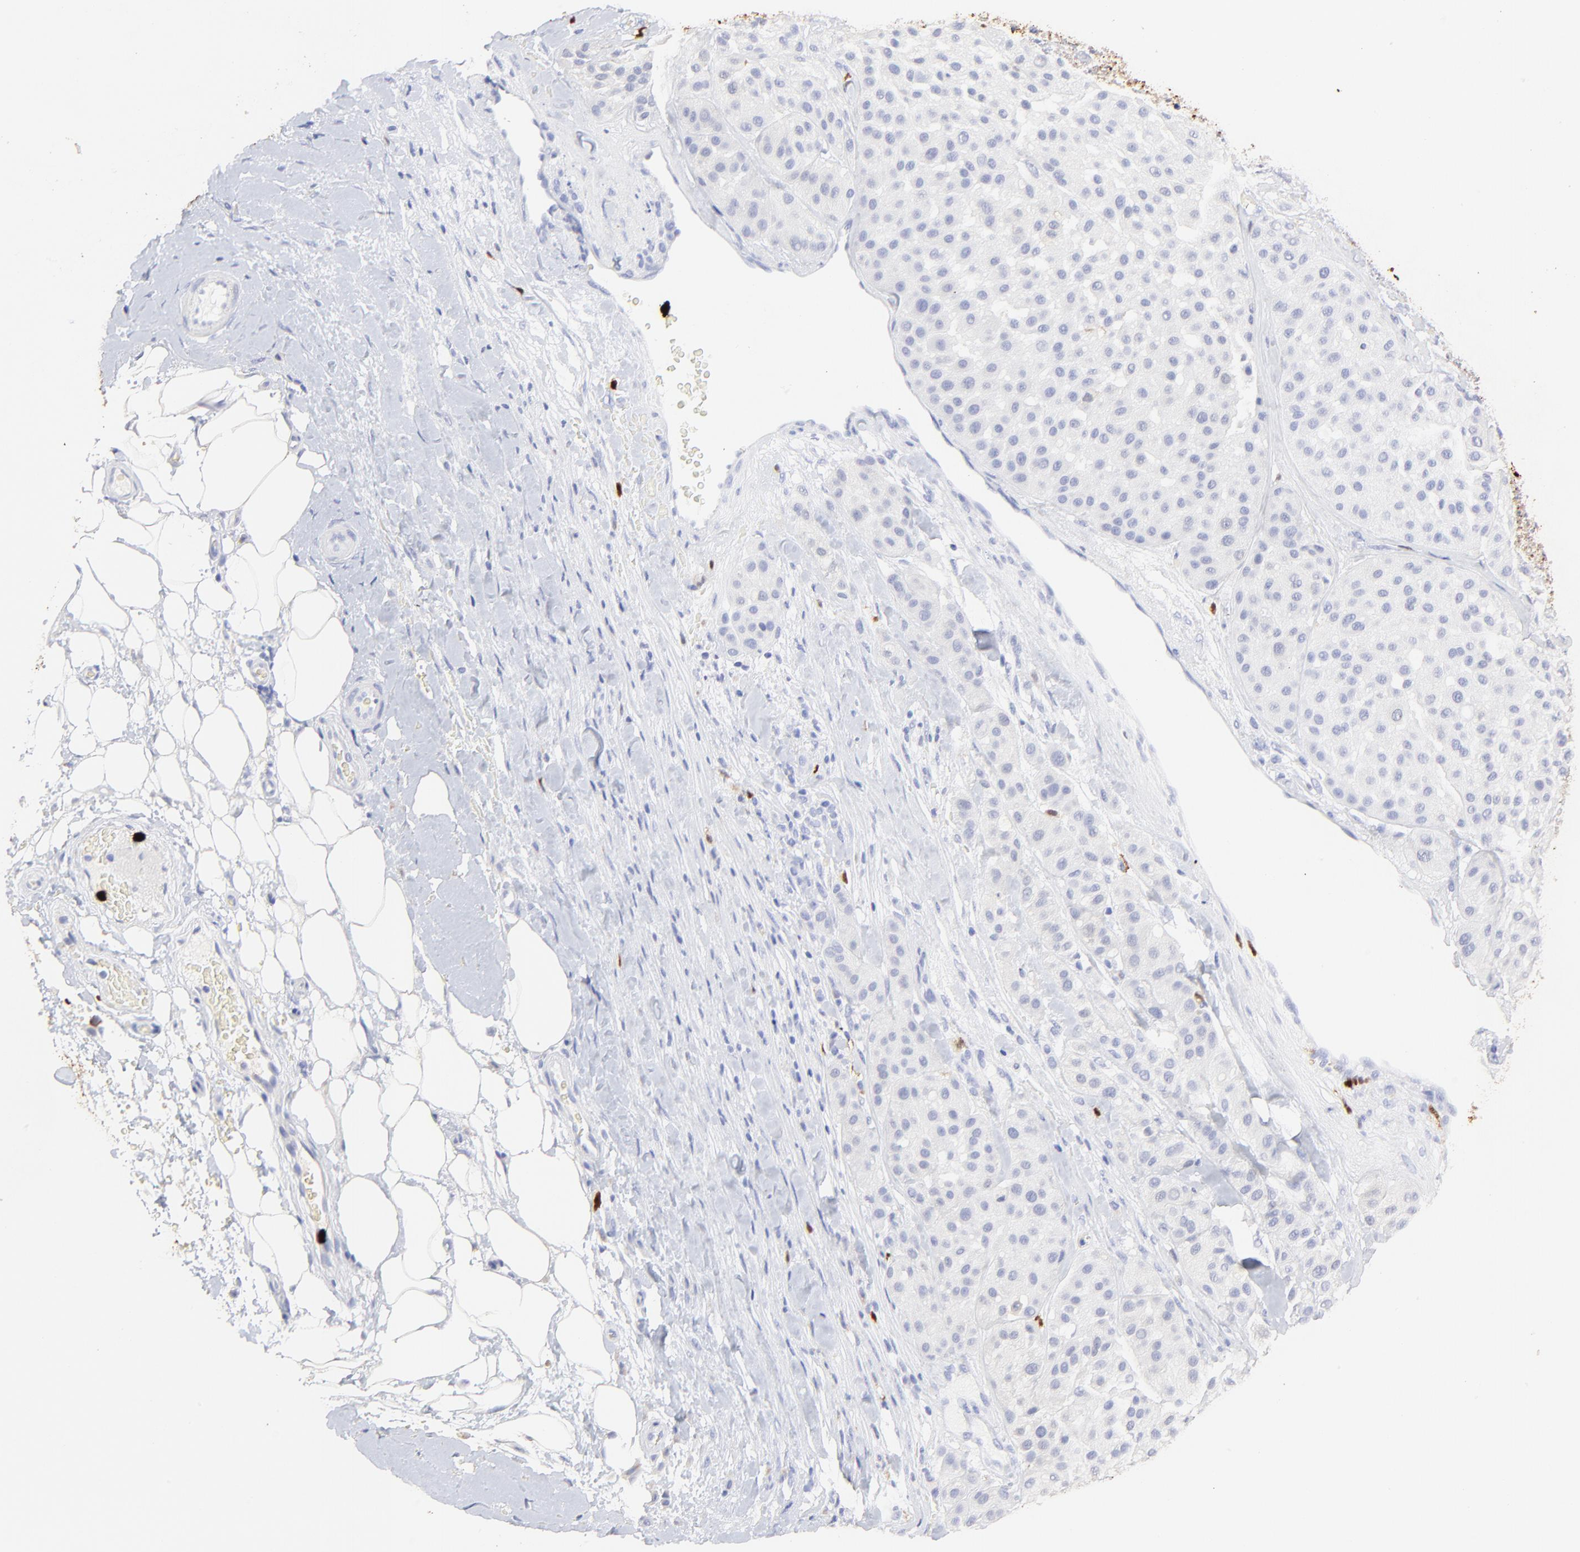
{"staining": {"intensity": "negative", "quantity": "none", "location": "none"}, "tissue": "melanoma", "cell_type": "Tumor cells", "image_type": "cancer", "snomed": [{"axis": "morphology", "description": "Normal tissue, NOS"}, {"axis": "morphology", "description": "Malignant melanoma, Metastatic site"}, {"axis": "topography", "description": "Skin"}], "caption": "The immunohistochemistry photomicrograph has no significant positivity in tumor cells of melanoma tissue.", "gene": "S100A12", "patient": {"sex": "male", "age": 41}}